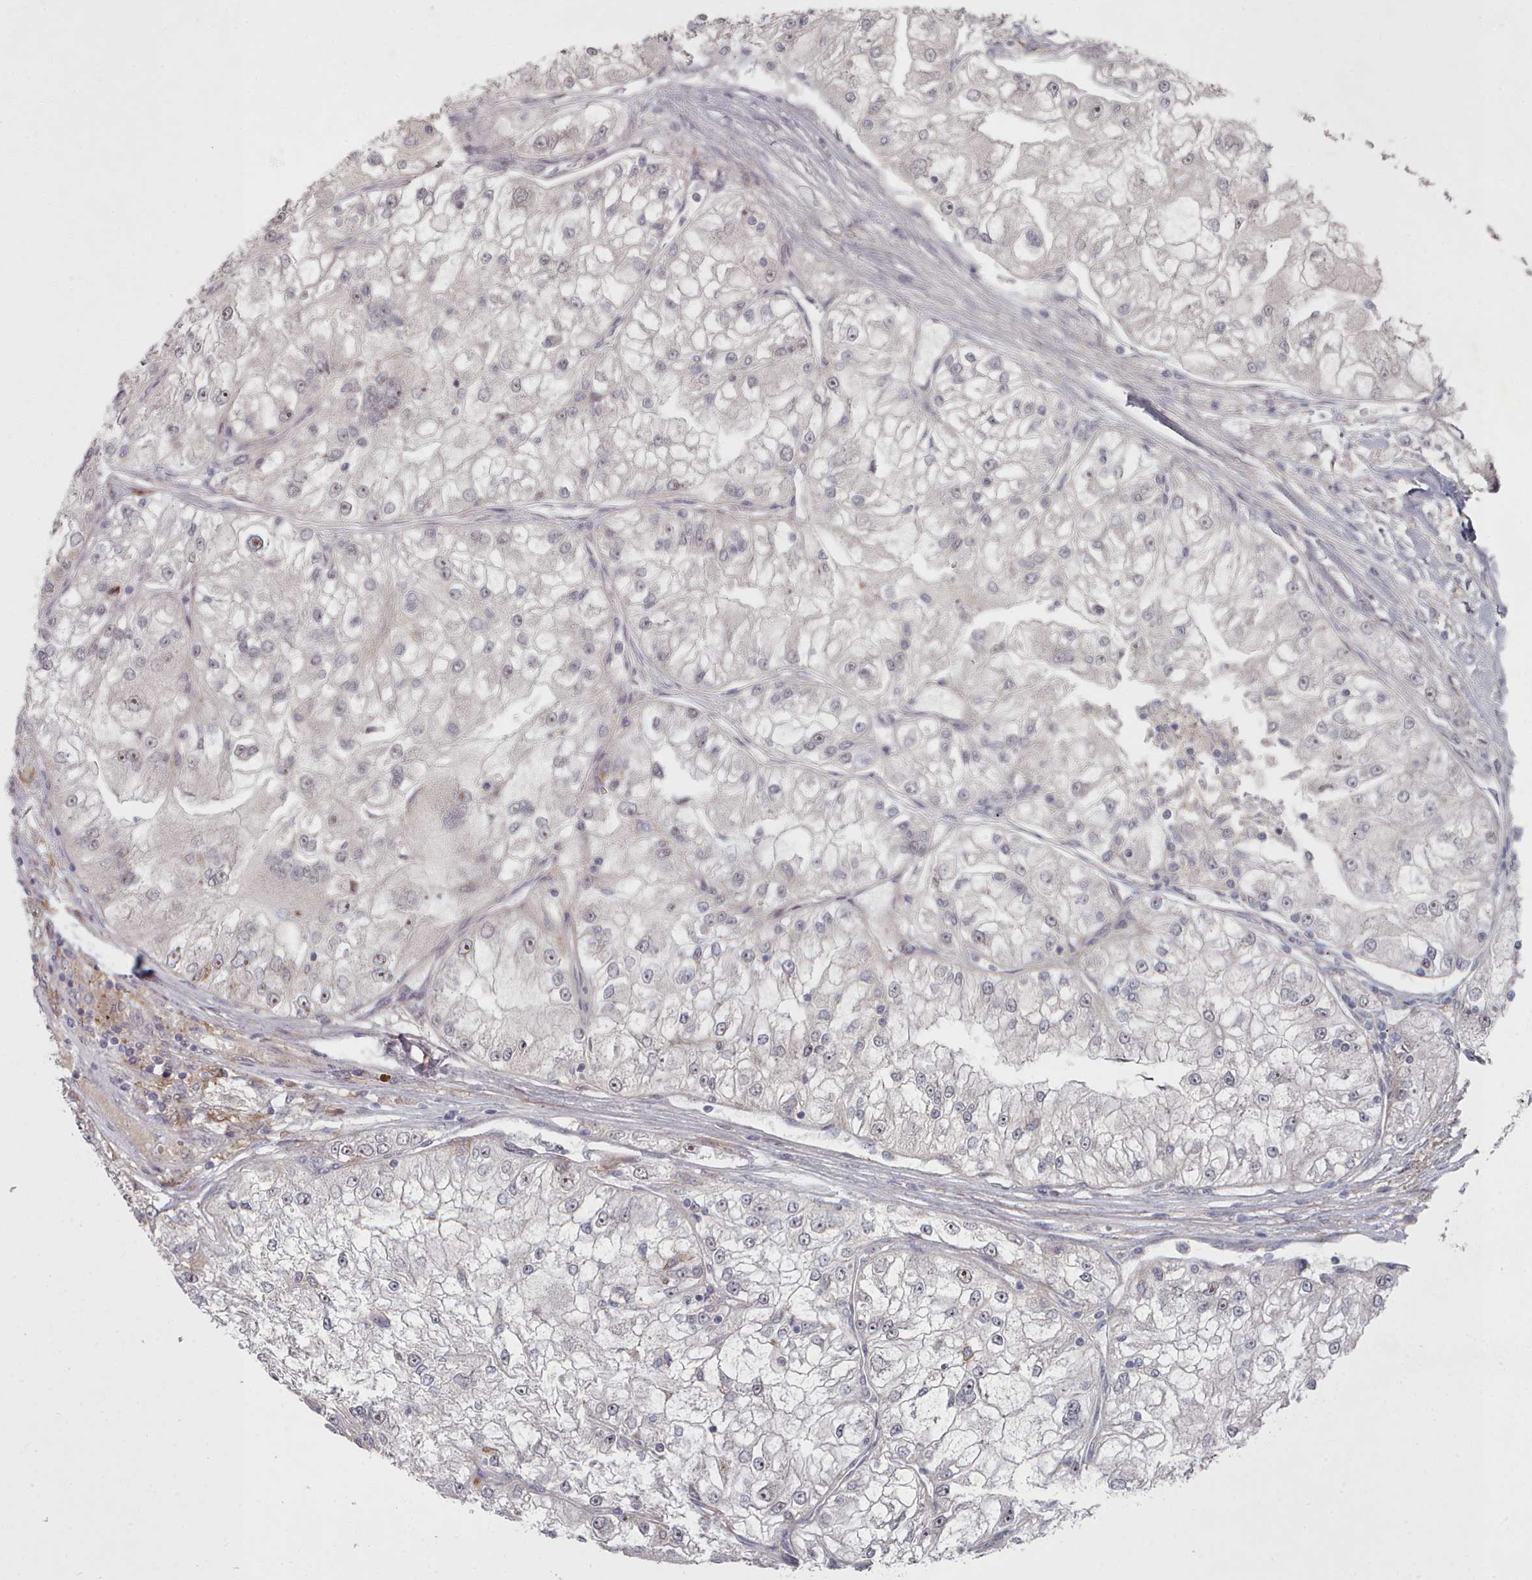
{"staining": {"intensity": "moderate", "quantity": "<25%", "location": "nuclear"}, "tissue": "renal cancer", "cell_type": "Tumor cells", "image_type": "cancer", "snomed": [{"axis": "morphology", "description": "Adenocarcinoma, NOS"}, {"axis": "topography", "description": "Kidney"}], "caption": "High-magnification brightfield microscopy of renal cancer stained with DAB (brown) and counterstained with hematoxylin (blue). tumor cells exhibit moderate nuclear expression is seen in approximately<25% of cells.", "gene": "COL8A2", "patient": {"sex": "female", "age": 72}}